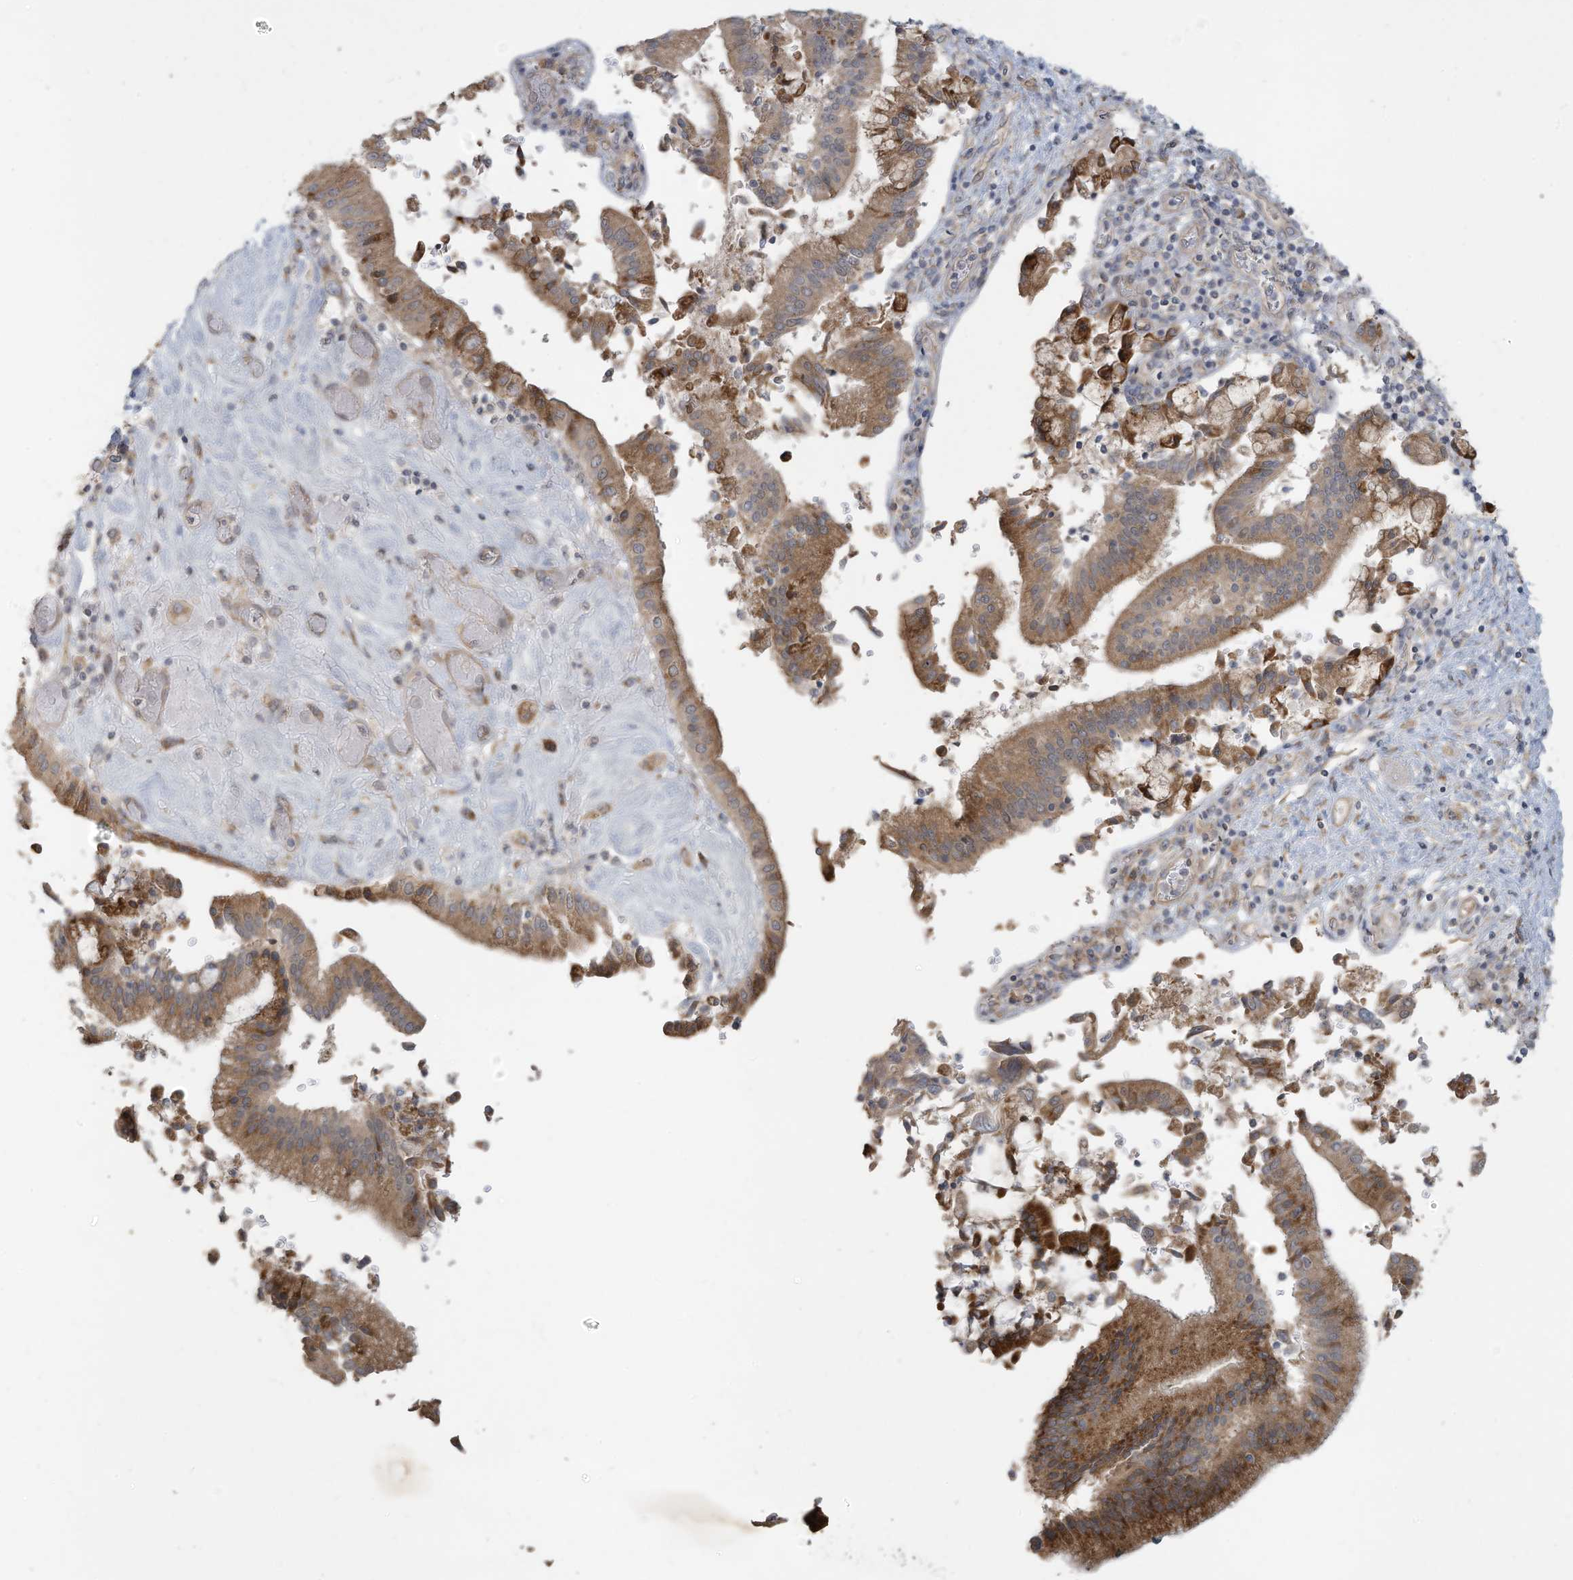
{"staining": {"intensity": "moderate", "quantity": "<25%", "location": "cytoplasmic/membranous"}, "tissue": "pancreatic cancer", "cell_type": "Tumor cells", "image_type": "cancer", "snomed": [{"axis": "morphology", "description": "Adenocarcinoma, NOS"}, {"axis": "topography", "description": "Pancreas"}], "caption": "Pancreatic cancer (adenocarcinoma) tissue reveals moderate cytoplasmic/membranous staining in approximately <25% of tumor cells", "gene": "MAGIX", "patient": {"sex": "male", "age": 46}}